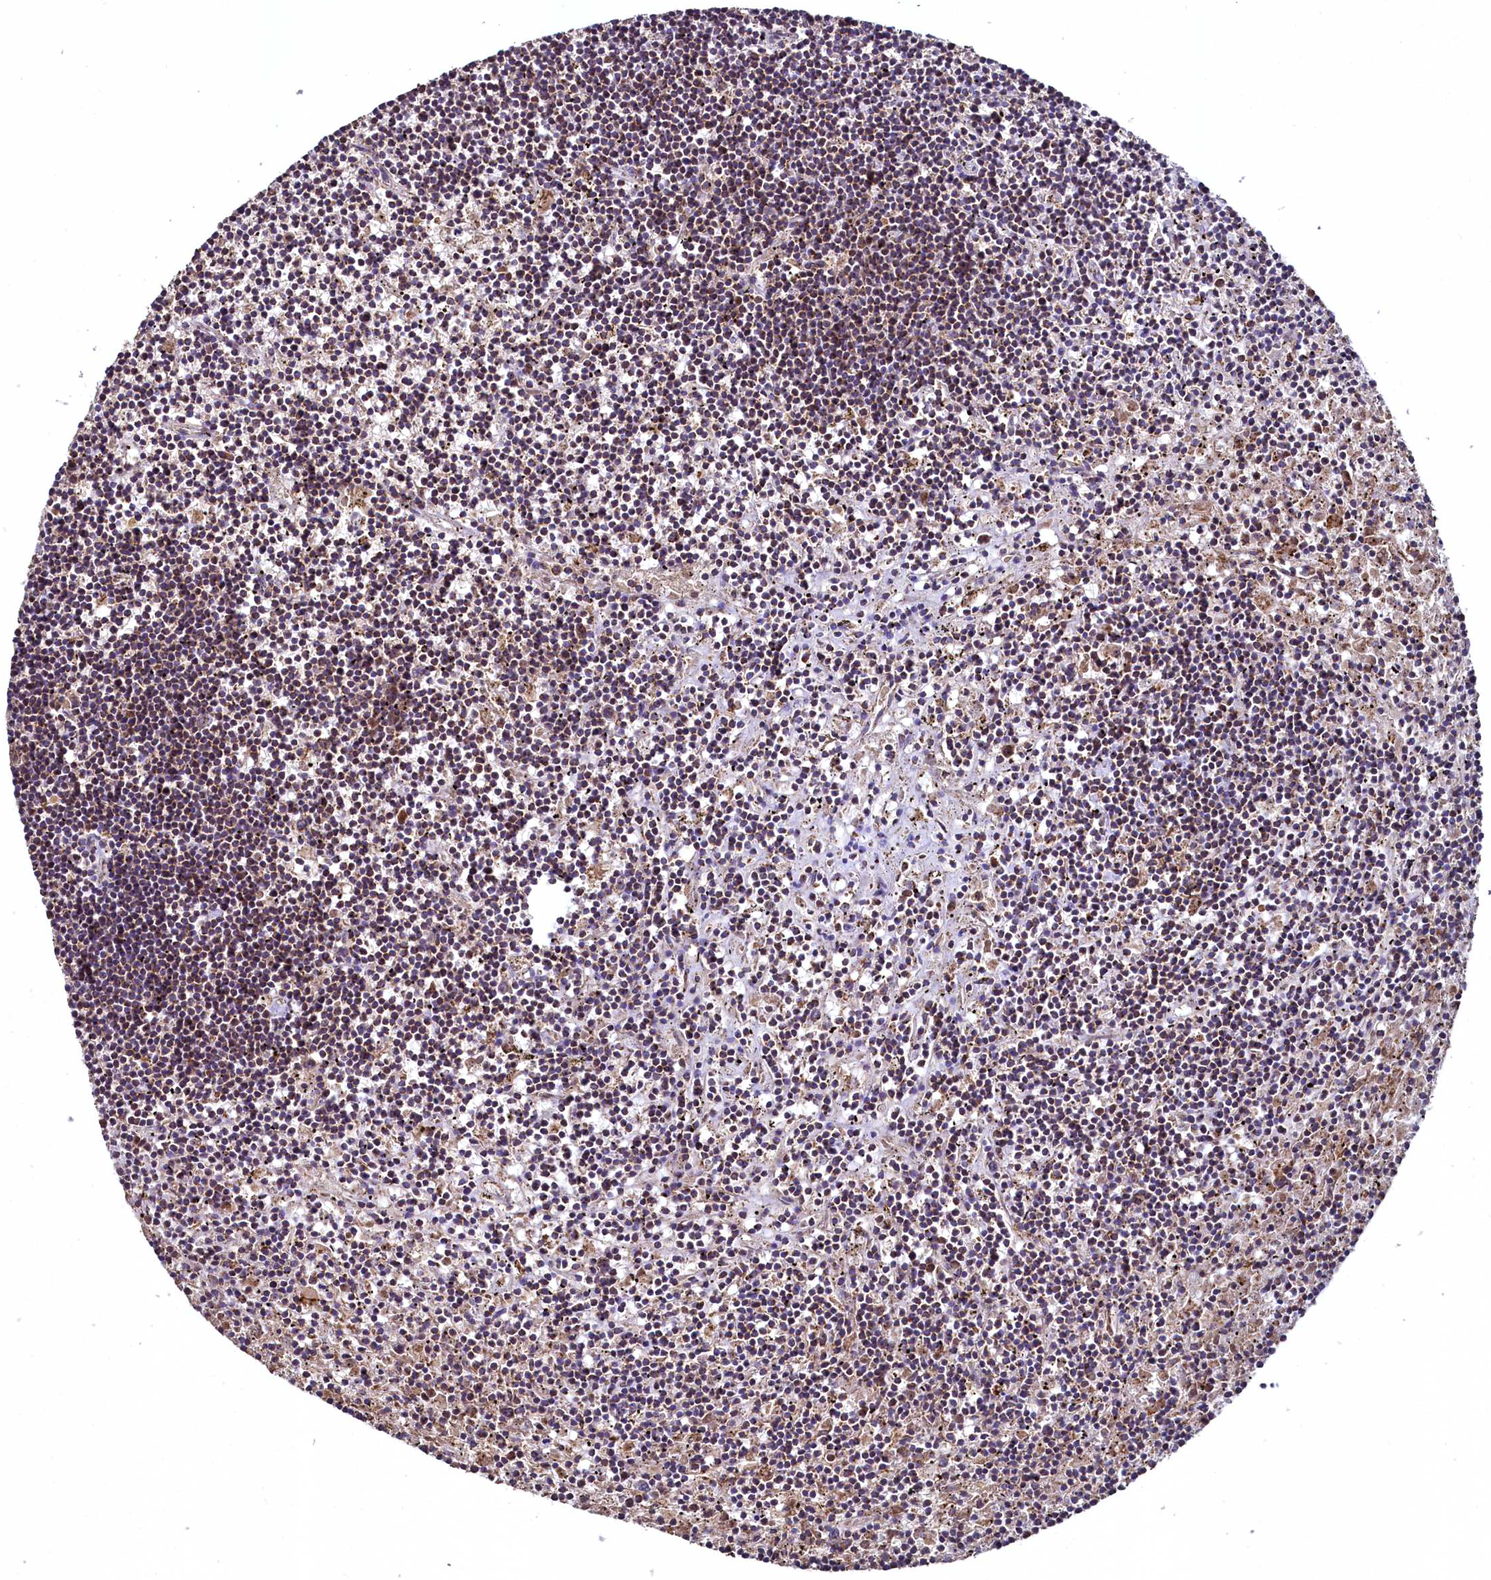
{"staining": {"intensity": "moderate", "quantity": ">75%", "location": "cytoplasmic/membranous"}, "tissue": "lymphoma", "cell_type": "Tumor cells", "image_type": "cancer", "snomed": [{"axis": "morphology", "description": "Malignant lymphoma, non-Hodgkin's type, Low grade"}, {"axis": "topography", "description": "Spleen"}], "caption": "A high-resolution histopathology image shows IHC staining of lymphoma, which demonstrates moderate cytoplasmic/membranous positivity in about >75% of tumor cells.", "gene": "METTL4", "patient": {"sex": "male", "age": 76}}